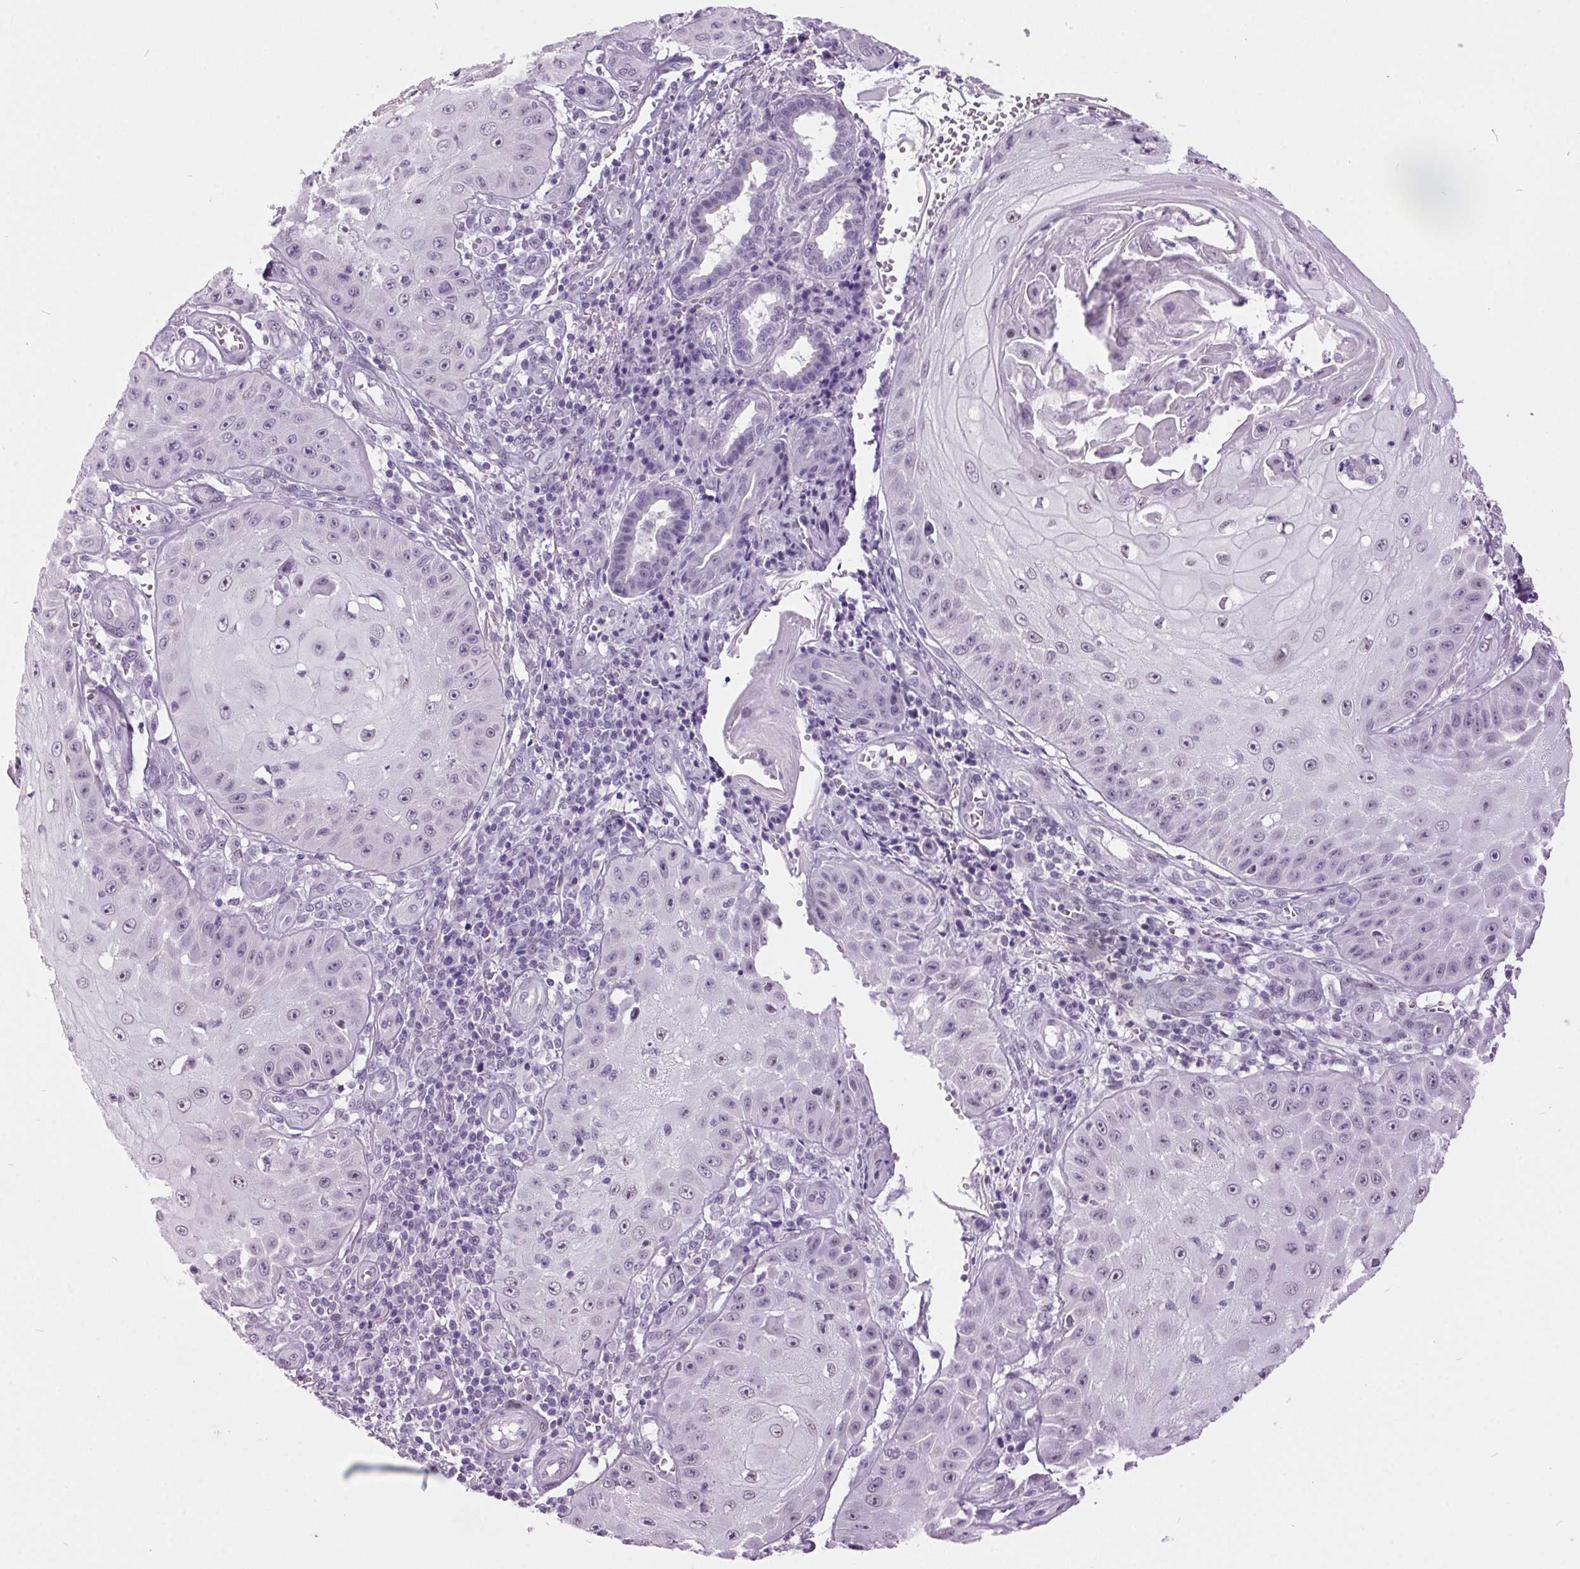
{"staining": {"intensity": "negative", "quantity": "none", "location": "none"}, "tissue": "skin cancer", "cell_type": "Tumor cells", "image_type": "cancer", "snomed": [{"axis": "morphology", "description": "Squamous cell carcinoma, NOS"}, {"axis": "topography", "description": "Skin"}], "caption": "The image displays no significant expression in tumor cells of skin squamous cell carcinoma.", "gene": "ODAD2", "patient": {"sex": "male", "age": 70}}